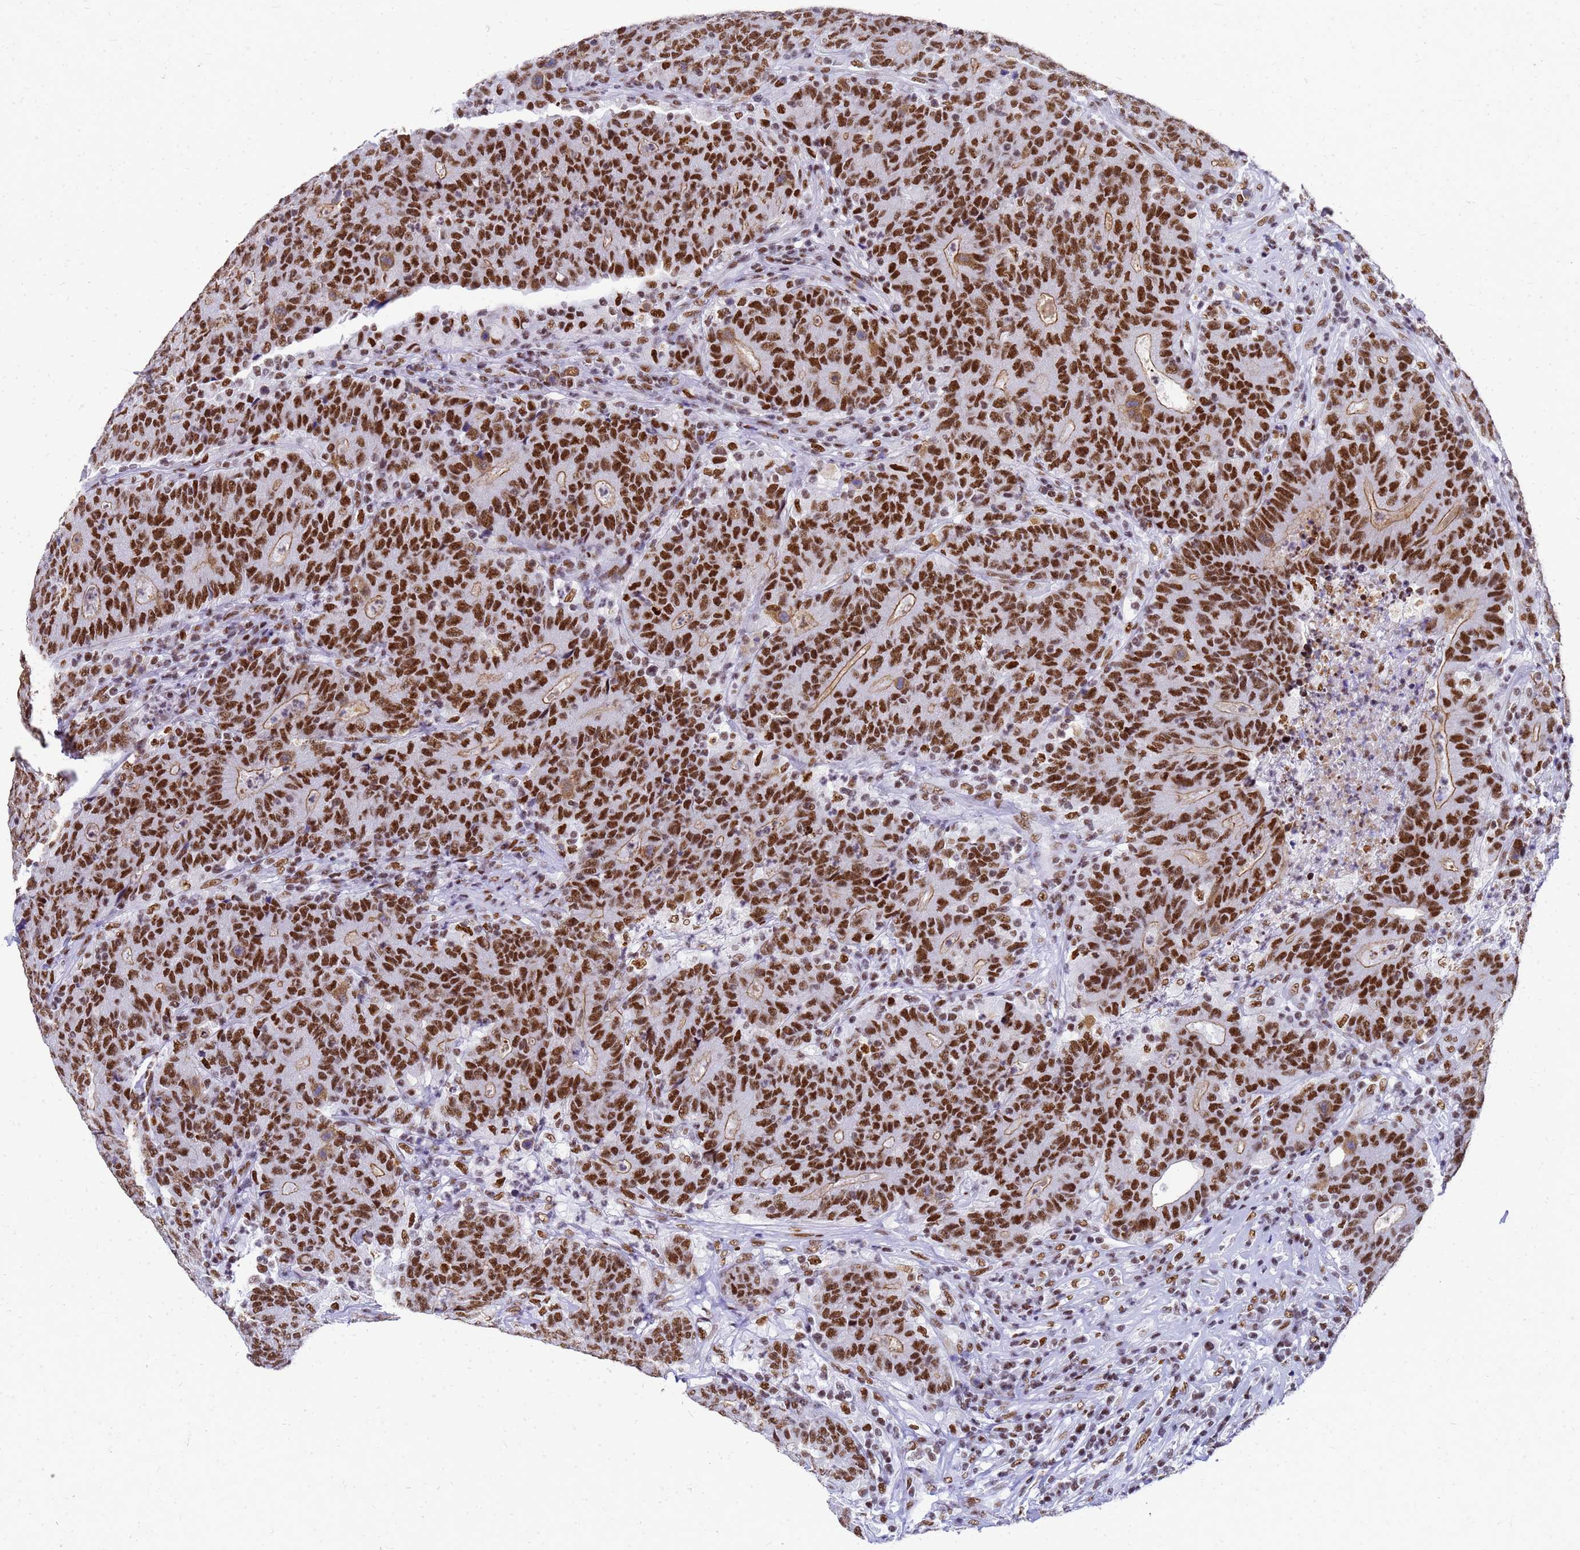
{"staining": {"intensity": "strong", "quantity": ">75%", "location": "nuclear"}, "tissue": "colorectal cancer", "cell_type": "Tumor cells", "image_type": "cancer", "snomed": [{"axis": "morphology", "description": "Adenocarcinoma, NOS"}, {"axis": "topography", "description": "Colon"}], "caption": "The photomicrograph displays staining of colorectal cancer (adenocarcinoma), revealing strong nuclear protein expression (brown color) within tumor cells.", "gene": "SART3", "patient": {"sex": "female", "age": 75}}